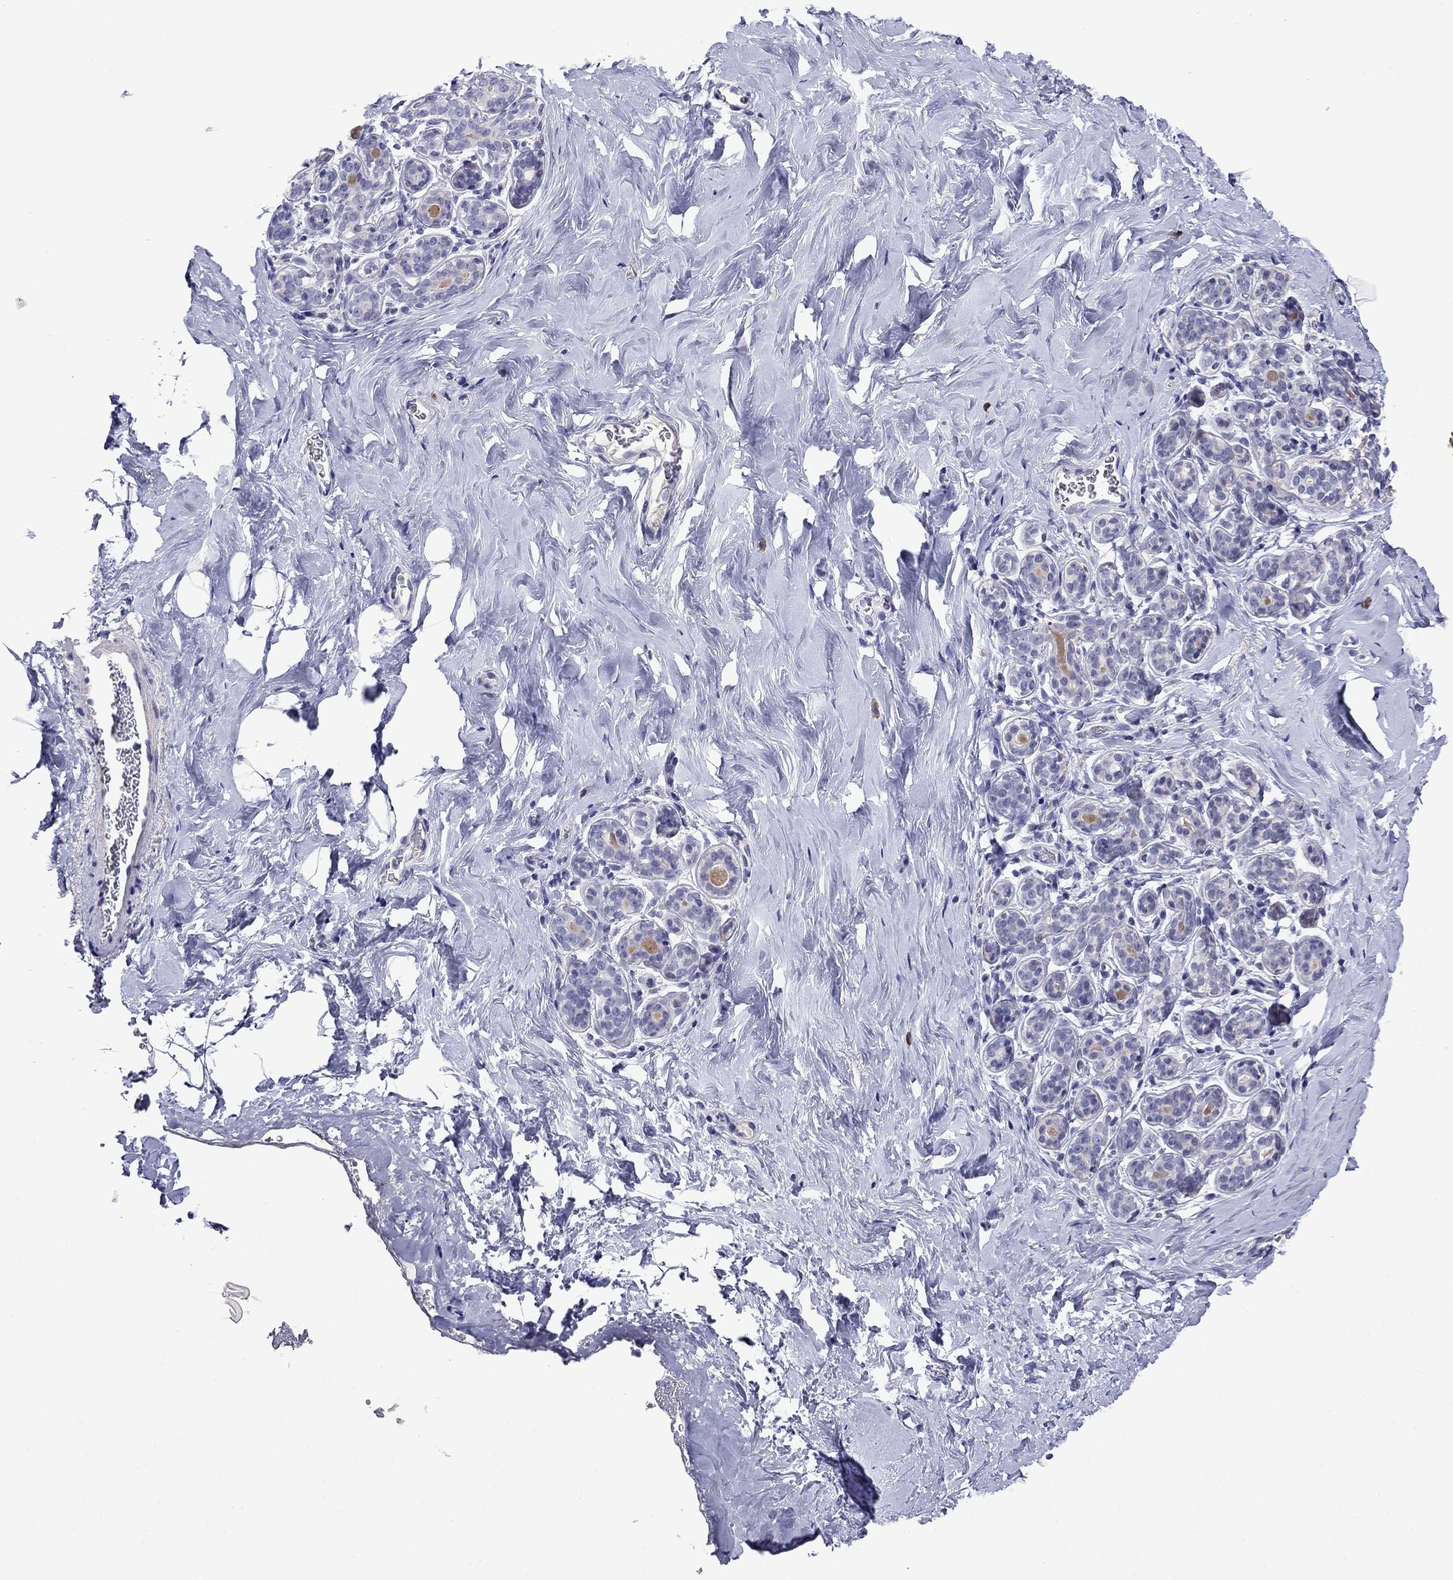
{"staining": {"intensity": "negative", "quantity": "none", "location": "none"}, "tissue": "breast", "cell_type": "Adipocytes", "image_type": "normal", "snomed": [{"axis": "morphology", "description": "Normal tissue, NOS"}, {"axis": "topography", "description": "Skin"}, {"axis": "topography", "description": "Breast"}], "caption": "Immunohistochemical staining of unremarkable breast exhibits no significant staining in adipocytes.", "gene": "STAR", "patient": {"sex": "female", "age": 43}}